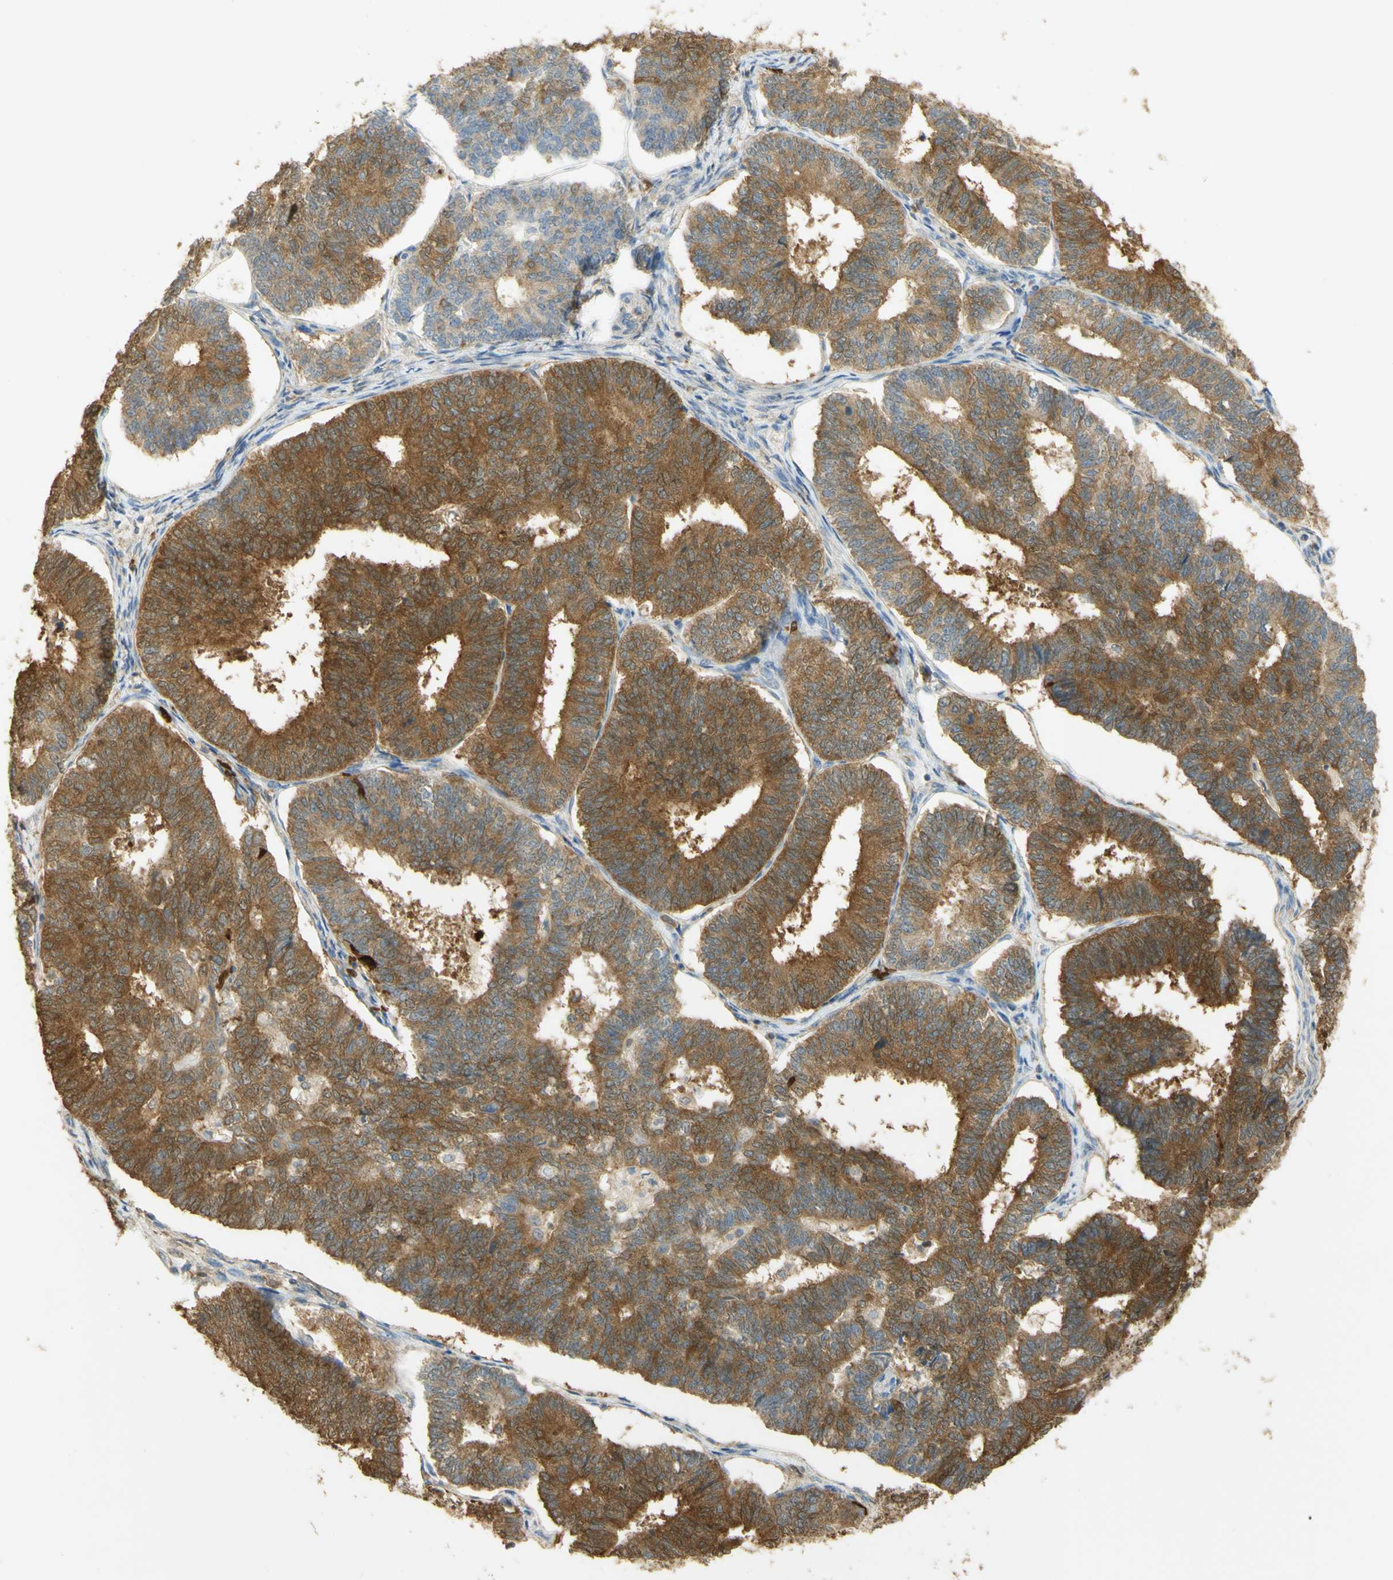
{"staining": {"intensity": "moderate", "quantity": ">75%", "location": "cytoplasmic/membranous"}, "tissue": "endometrial cancer", "cell_type": "Tumor cells", "image_type": "cancer", "snomed": [{"axis": "morphology", "description": "Adenocarcinoma, NOS"}, {"axis": "topography", "description": "Endometrium"}], "caption": "Immunohistochemical staining of human adenocarcinoma (endometrial) shows moderate cytoplasmic/membranous protein expression in approximately >75% of tumor cells.", "gene": "PAK1", "patient": {"sex": "female", "age": 70}}